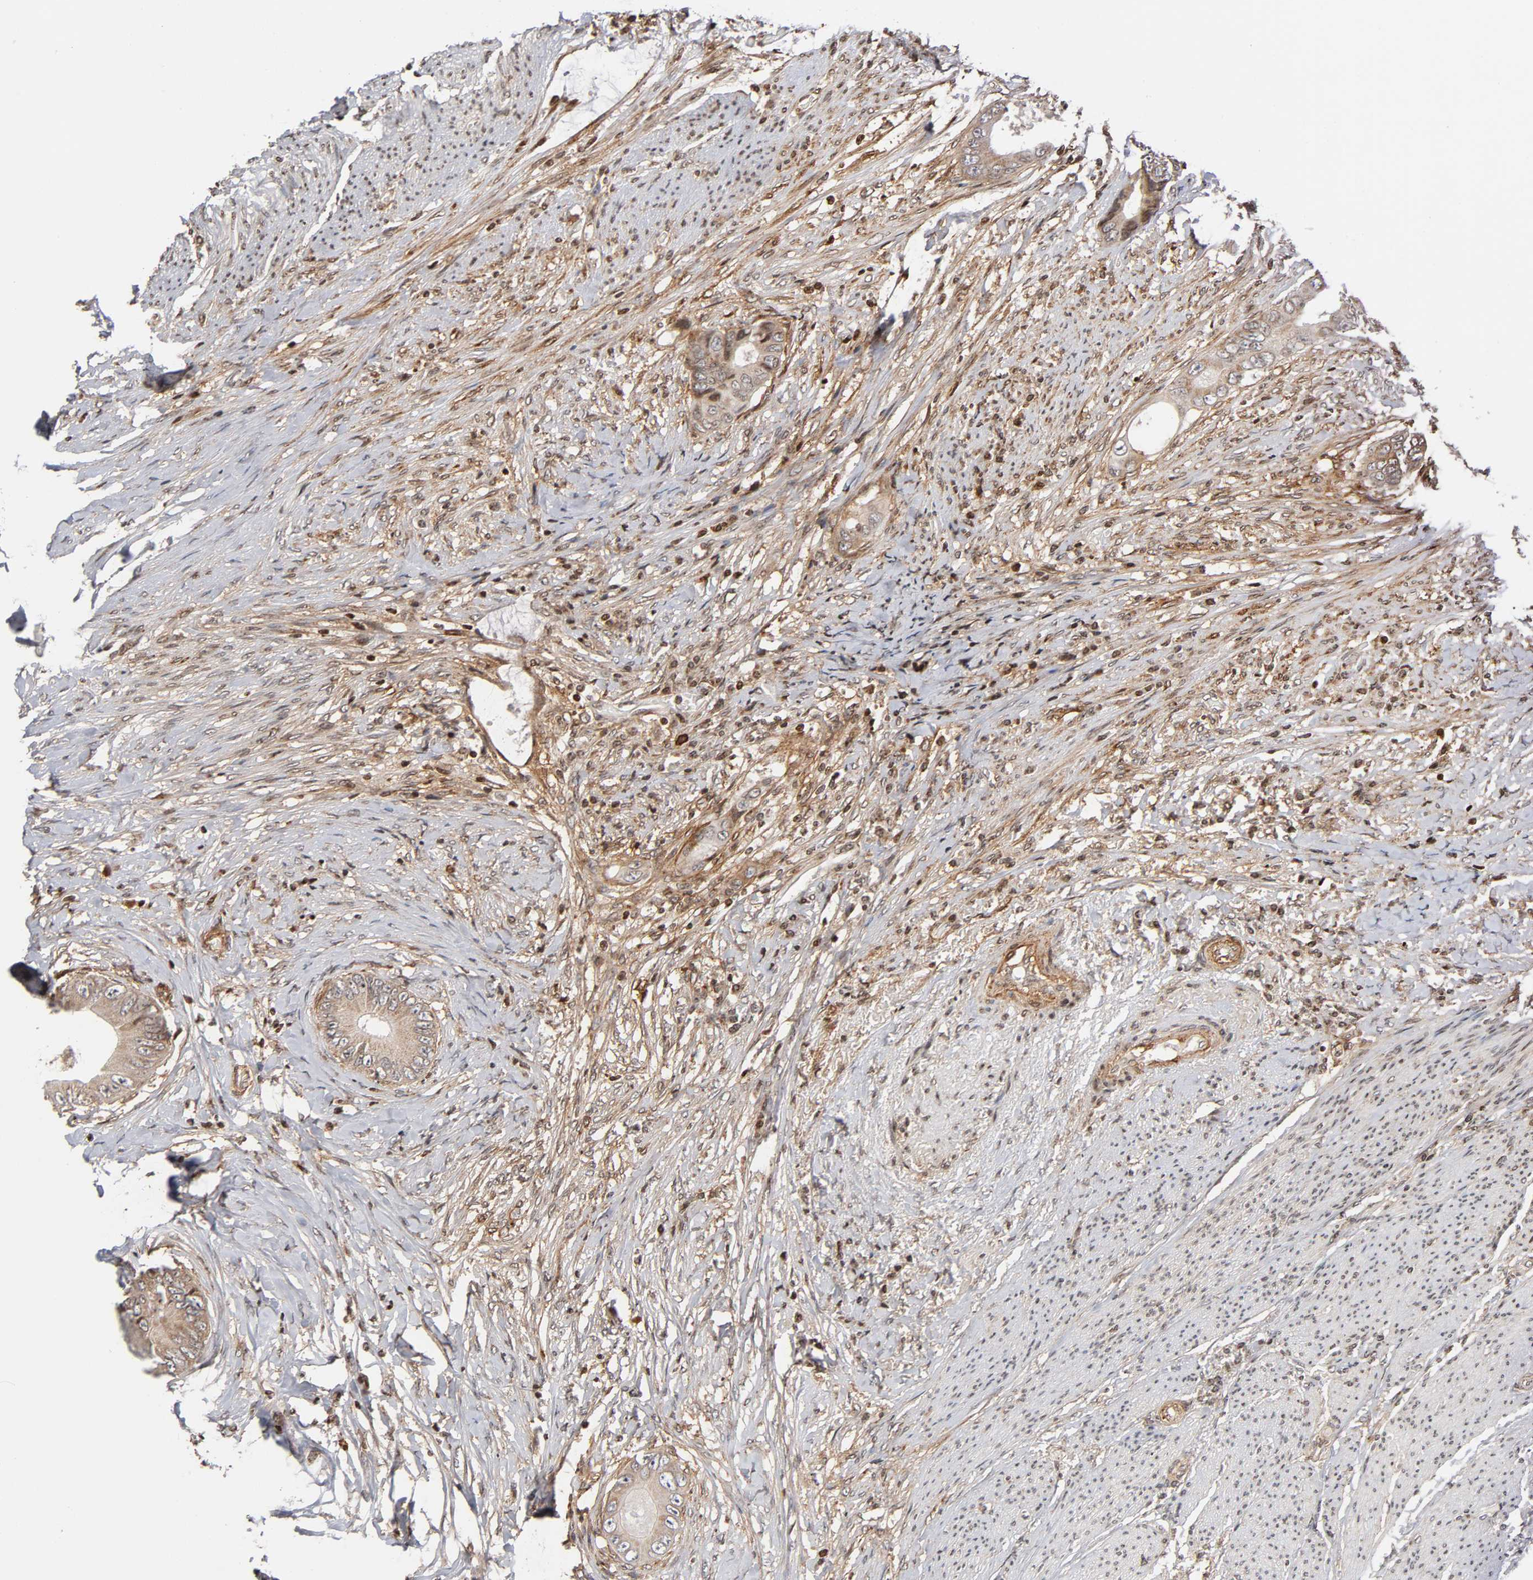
{"staining": {"intensity": "weak", "quantity": ">75%", "location": "cytoplasmic/membranous"}, "tissue": "colorectal cancer", "cell_type": "Tumor cells", "image_type": "cancer", "snomed": [{"axis": "morphology", "description": "Normal tissue, NOS"}, {"axis": "morphology", "description": "Adenocarcinoma, NOS"}, {"axis": "topography", "description": "Rectum"}, {"axis": "topography", "description": "Peripheral nerve tissue"}], "caption": "IHC image of neoplastic tissue: human colorectal adenocarcinoma stained using IHC reveals low levels of weak protein expression localized specifically in the cytoplasmic/membranous of tumor cells, appearing as a cytoplasmic/membranous brown color.", "gene": "ITGAV", "patient": {"sex": "female", "age": 77}}